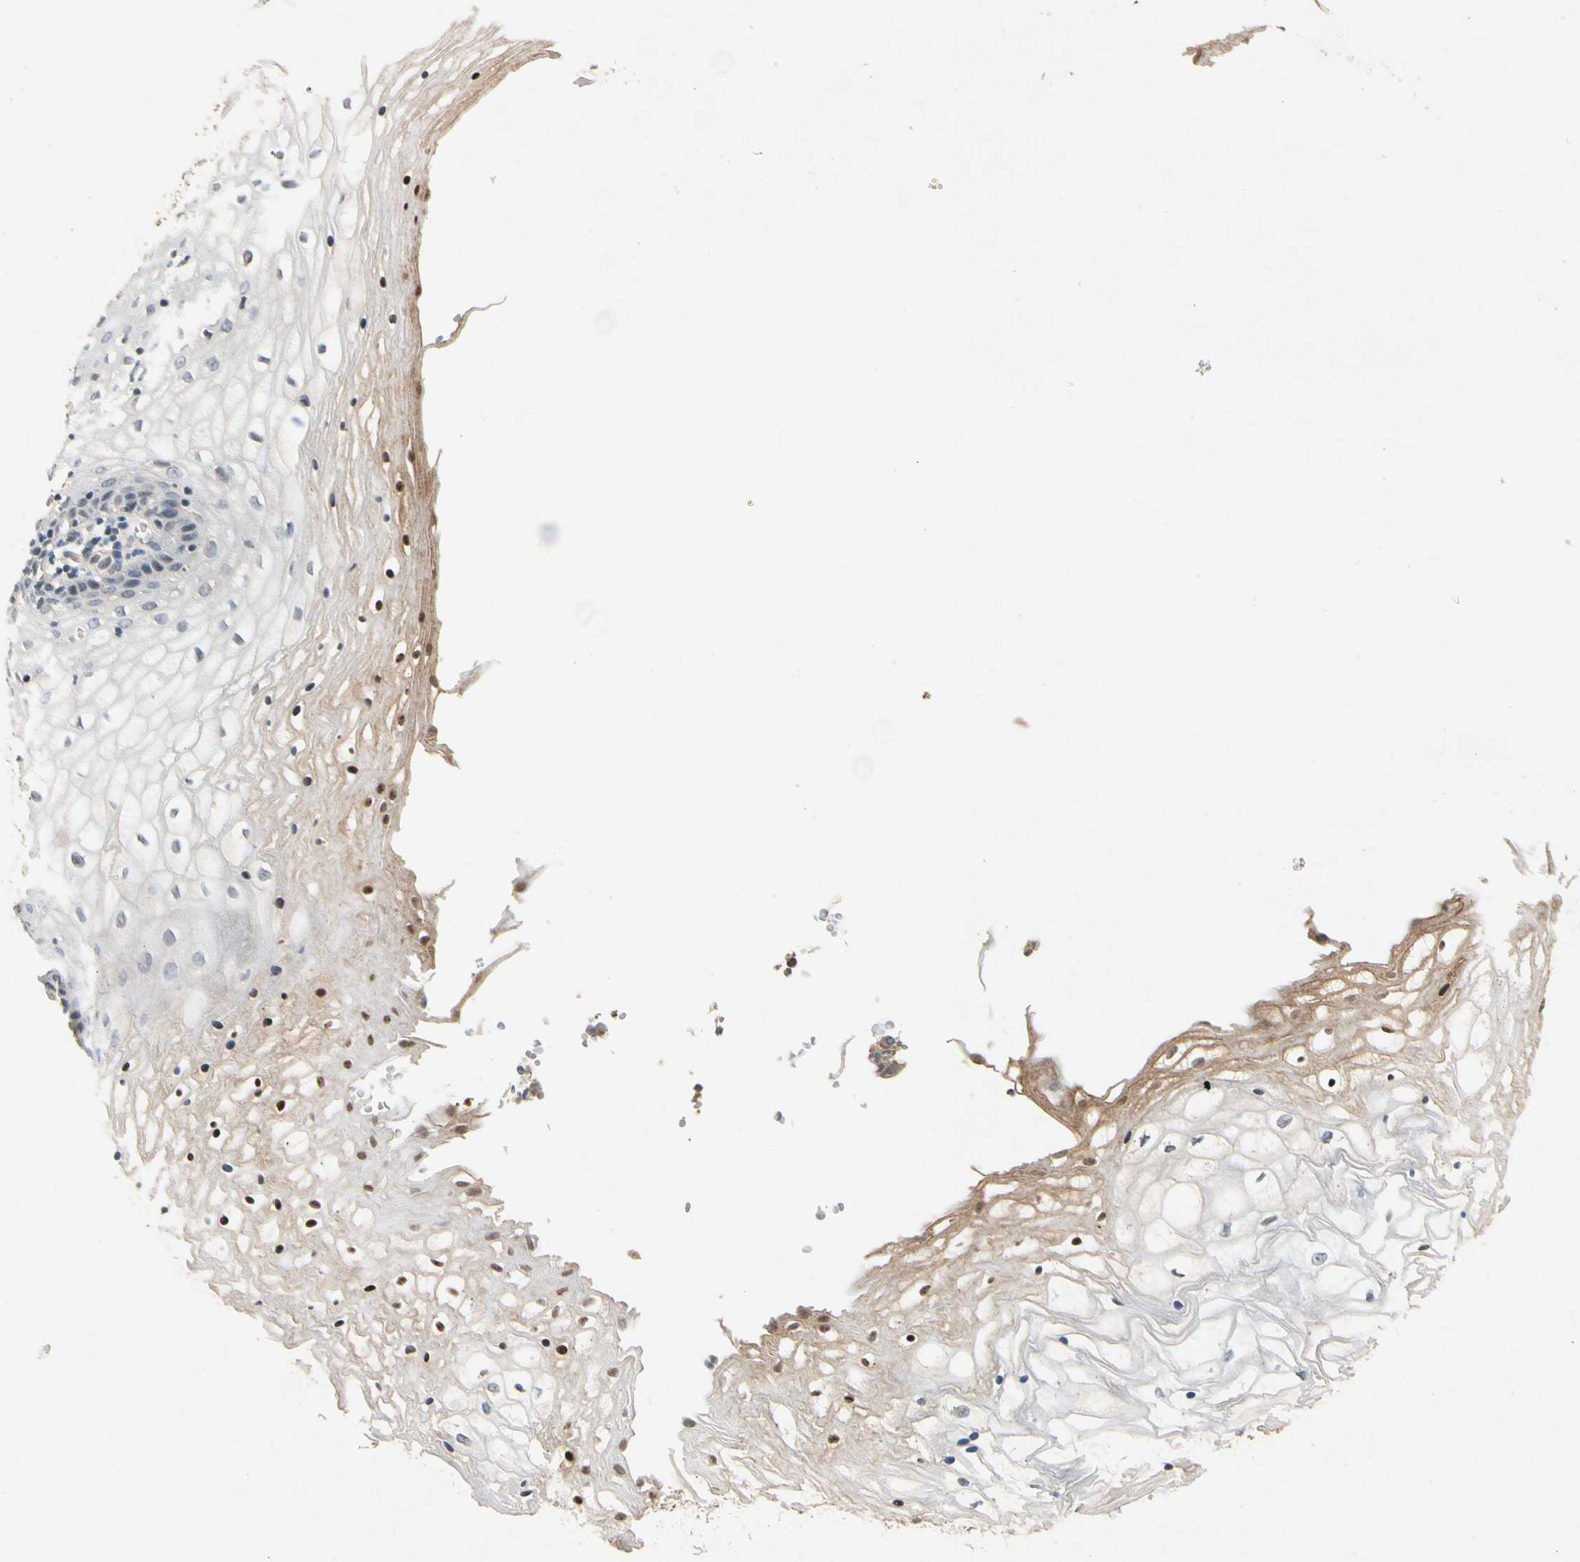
{"staining": {"intensity": "weak", "quantity": "25%-75%", "location": "cytoplasmic/membranous,nuclear"}, "tissue": "vagina", "cell_type": "Squamous epithelial cells", "image_type": "normal", "snomed": [{"axis": "morphology", "description": "Normal tissue, NOS"}, {"axis": "topography", "description": "Vagina"}], "caption": "A histopathology image of vagina stained for a protein demonstrates weak cytoplasmic/membranous,nuclear brown staining in squamous epithelial cells.", "gene": "ROCK2", "patient": {"sex": "female", "age": 34}}